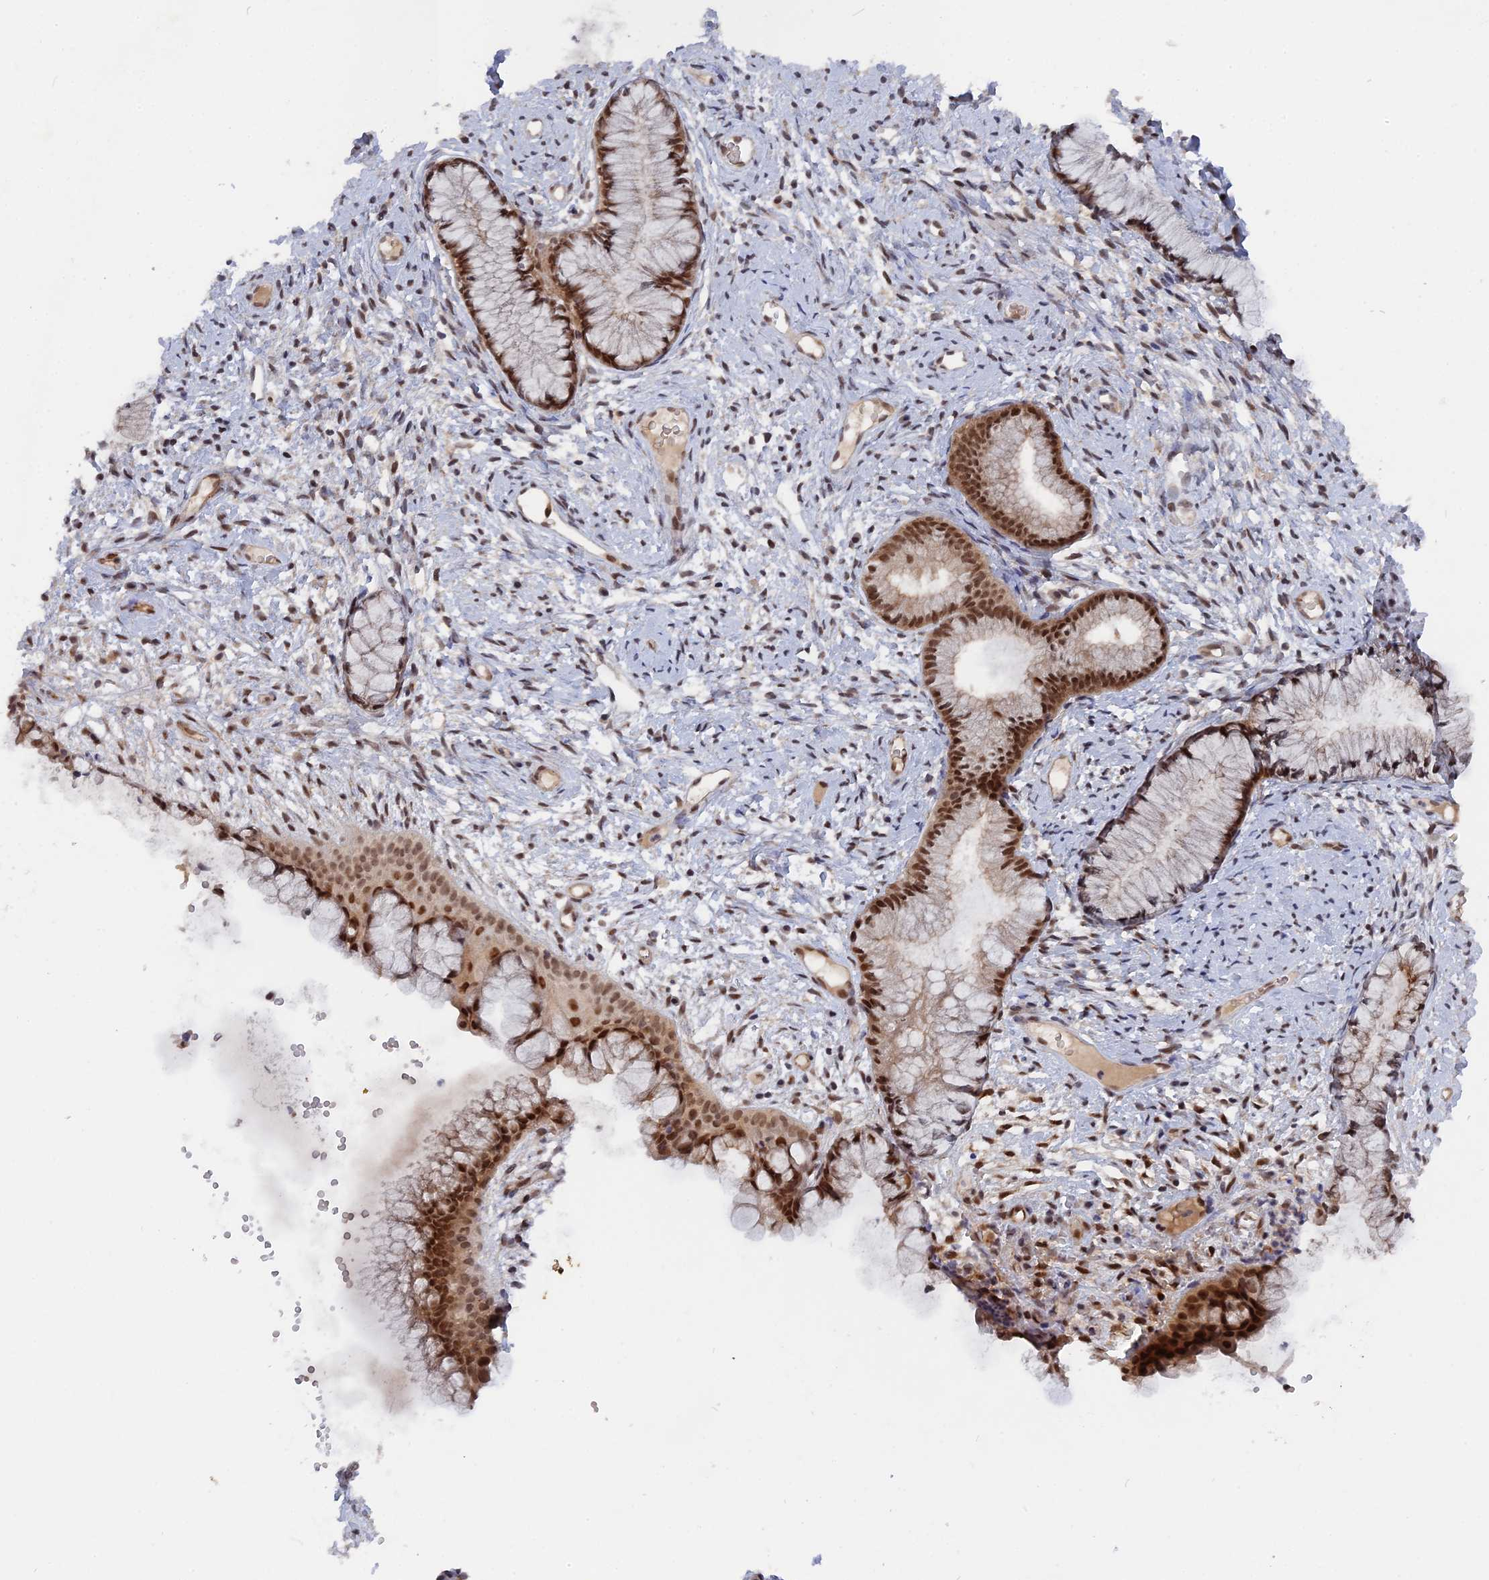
{"staining": {"intensity": "moderate", "quantity": ">75%", "location": "nuclear"}, "tissue": "cervix", "cell_type": "Glandular cells", "image_type": "normal", "snomed": [{"axis": "morphology", "description": "Normal tissue, NOS"}, {"axis": "topography", "description": "Cervix"}], "caption": "An image of human cervix stained for a protein reveals moderate nuclear brown staining in glandular cells. The staining was performed using DAB (3,3'-diaminobenzidine) to visualize the protein expression in brown, while the nuclei were stained in blue with hematoxylin (Magnification: 20x).", "gene": "CCDC85A", "patient": {"sex": "female", "age": 42}}